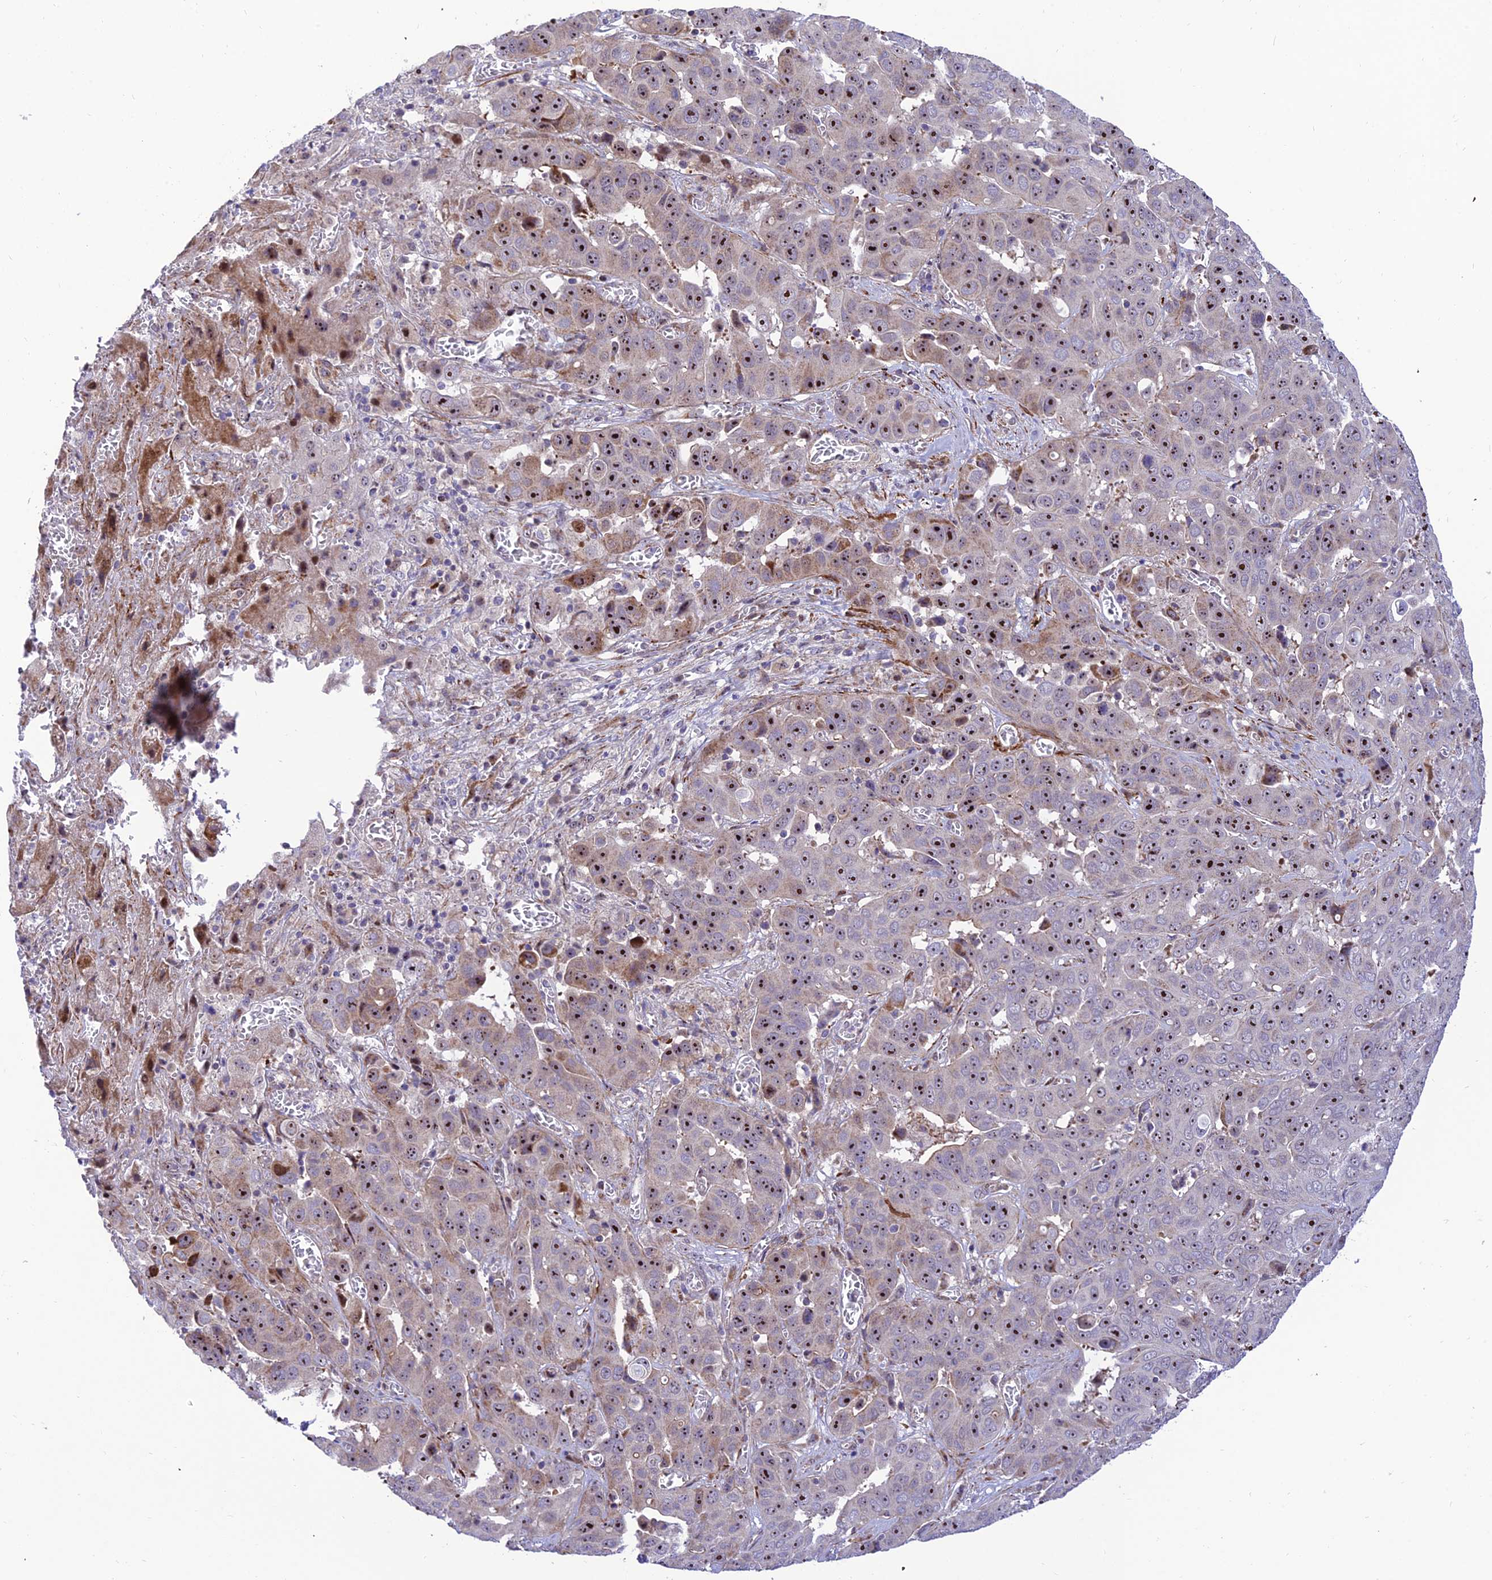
{"staining": {"intensity": "strong", "quantity": "25%-75%", "location": "nuclear"}, "tissue": "liver cancer", "cell_type": "Tumor cells", "image_type": "cancer", "snomed": [{"axis": "morphology", "description": "Cholangiocarcinoma"}, {"axis": "topography", "description": "Liver"}], "caption": "The image reveals staining of liver cancer, revealing strong nuclear protein expression (brown color) within tumor cells.", "gene": "KBTBD7", "patient": {"sex": "female", "age": 52}}